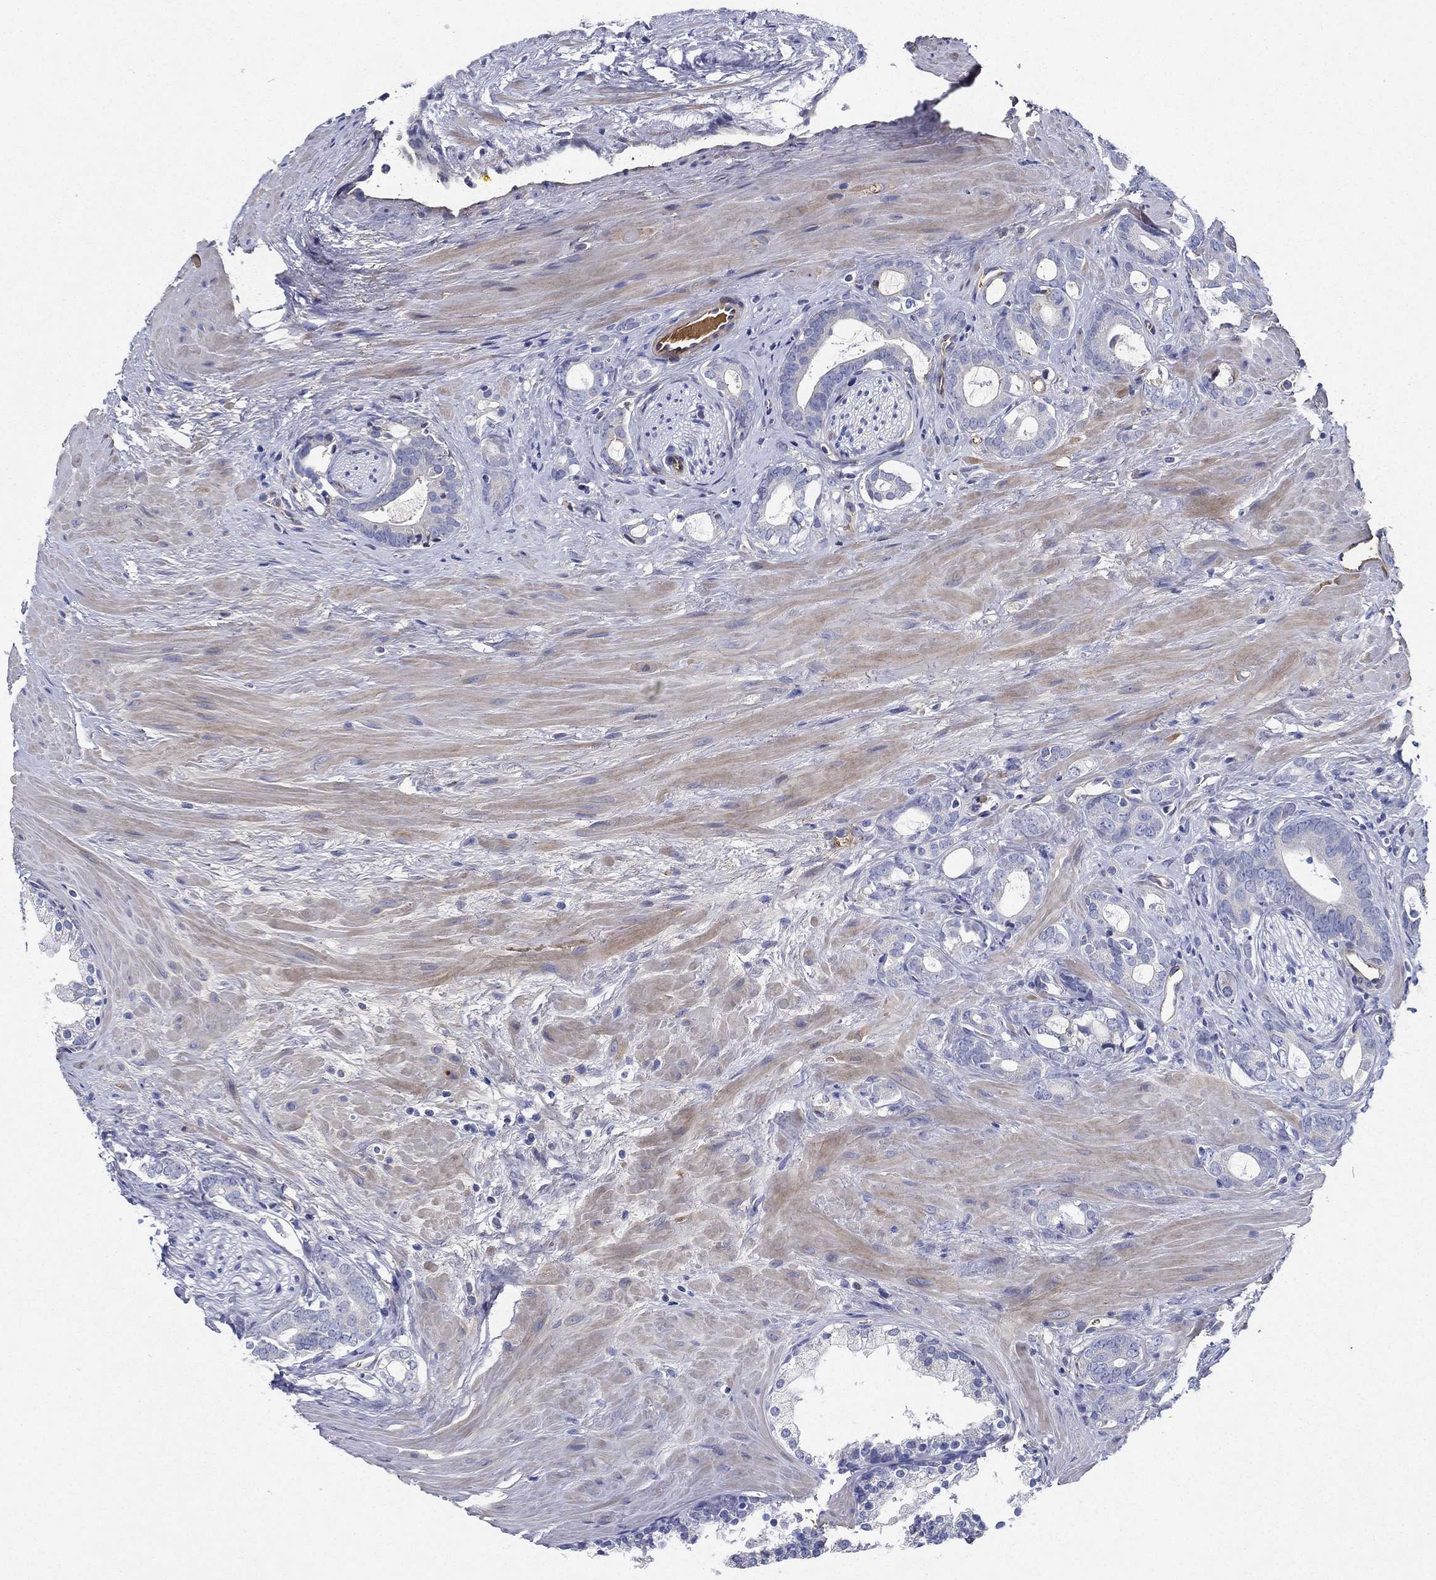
{"staining": {"intensity": "negative", "quantity": "none", "location": "none"}, "tissue": "prostate cancer", "cell_type": "Tumor cells", "image_type": "cancer", "snomed": [{"axis": "morphology", "description": "Adenocarcinoma, NOS"}, {"axis": "topography", "description": "Prostate"}], "caption": "A histopathology image of human prostate adenocarcinoma is negative for staining in tumor cells.", "gene": "TMPRSS11D", "patient": {"sex": "male", "age": 55}}